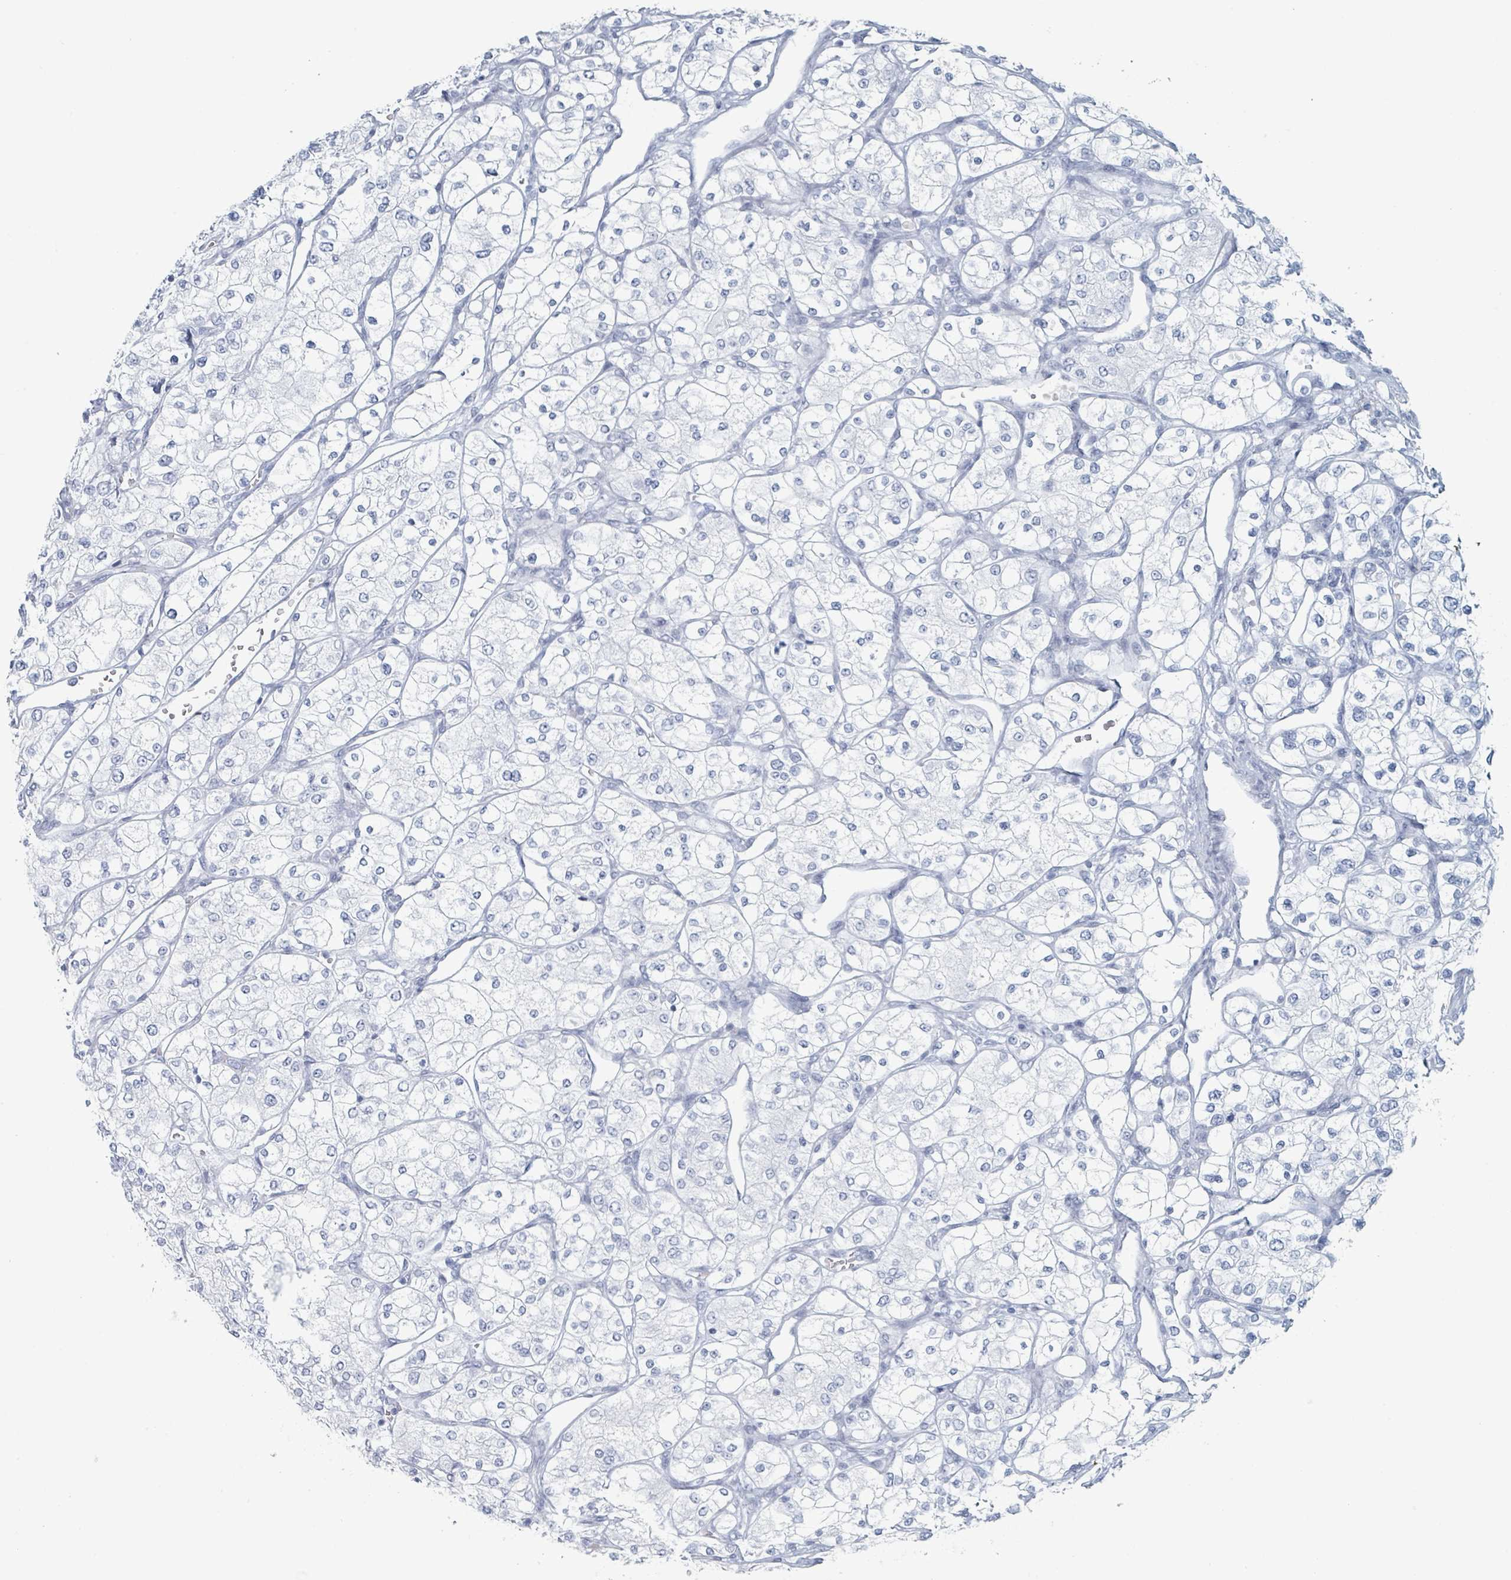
{"staining": {"intensity": "negative", "quantity": "none", "location": "none"}, "tissue": "renal cancer", "cell_type": "Tumor cells", "image_type": "cancer", "snomed": [{"axis": "morphology", "description": "Adenocarcinoma, NOS"}, {"axis": "topography", "description": "Kidney"}], "caption": "Immunohistochemistry (IHC) of human renal adenocarcinoma exhibits no staining in tumor cells.", "gene": "GPR15LG", "patient": {"sex": "male", "age": 80}}